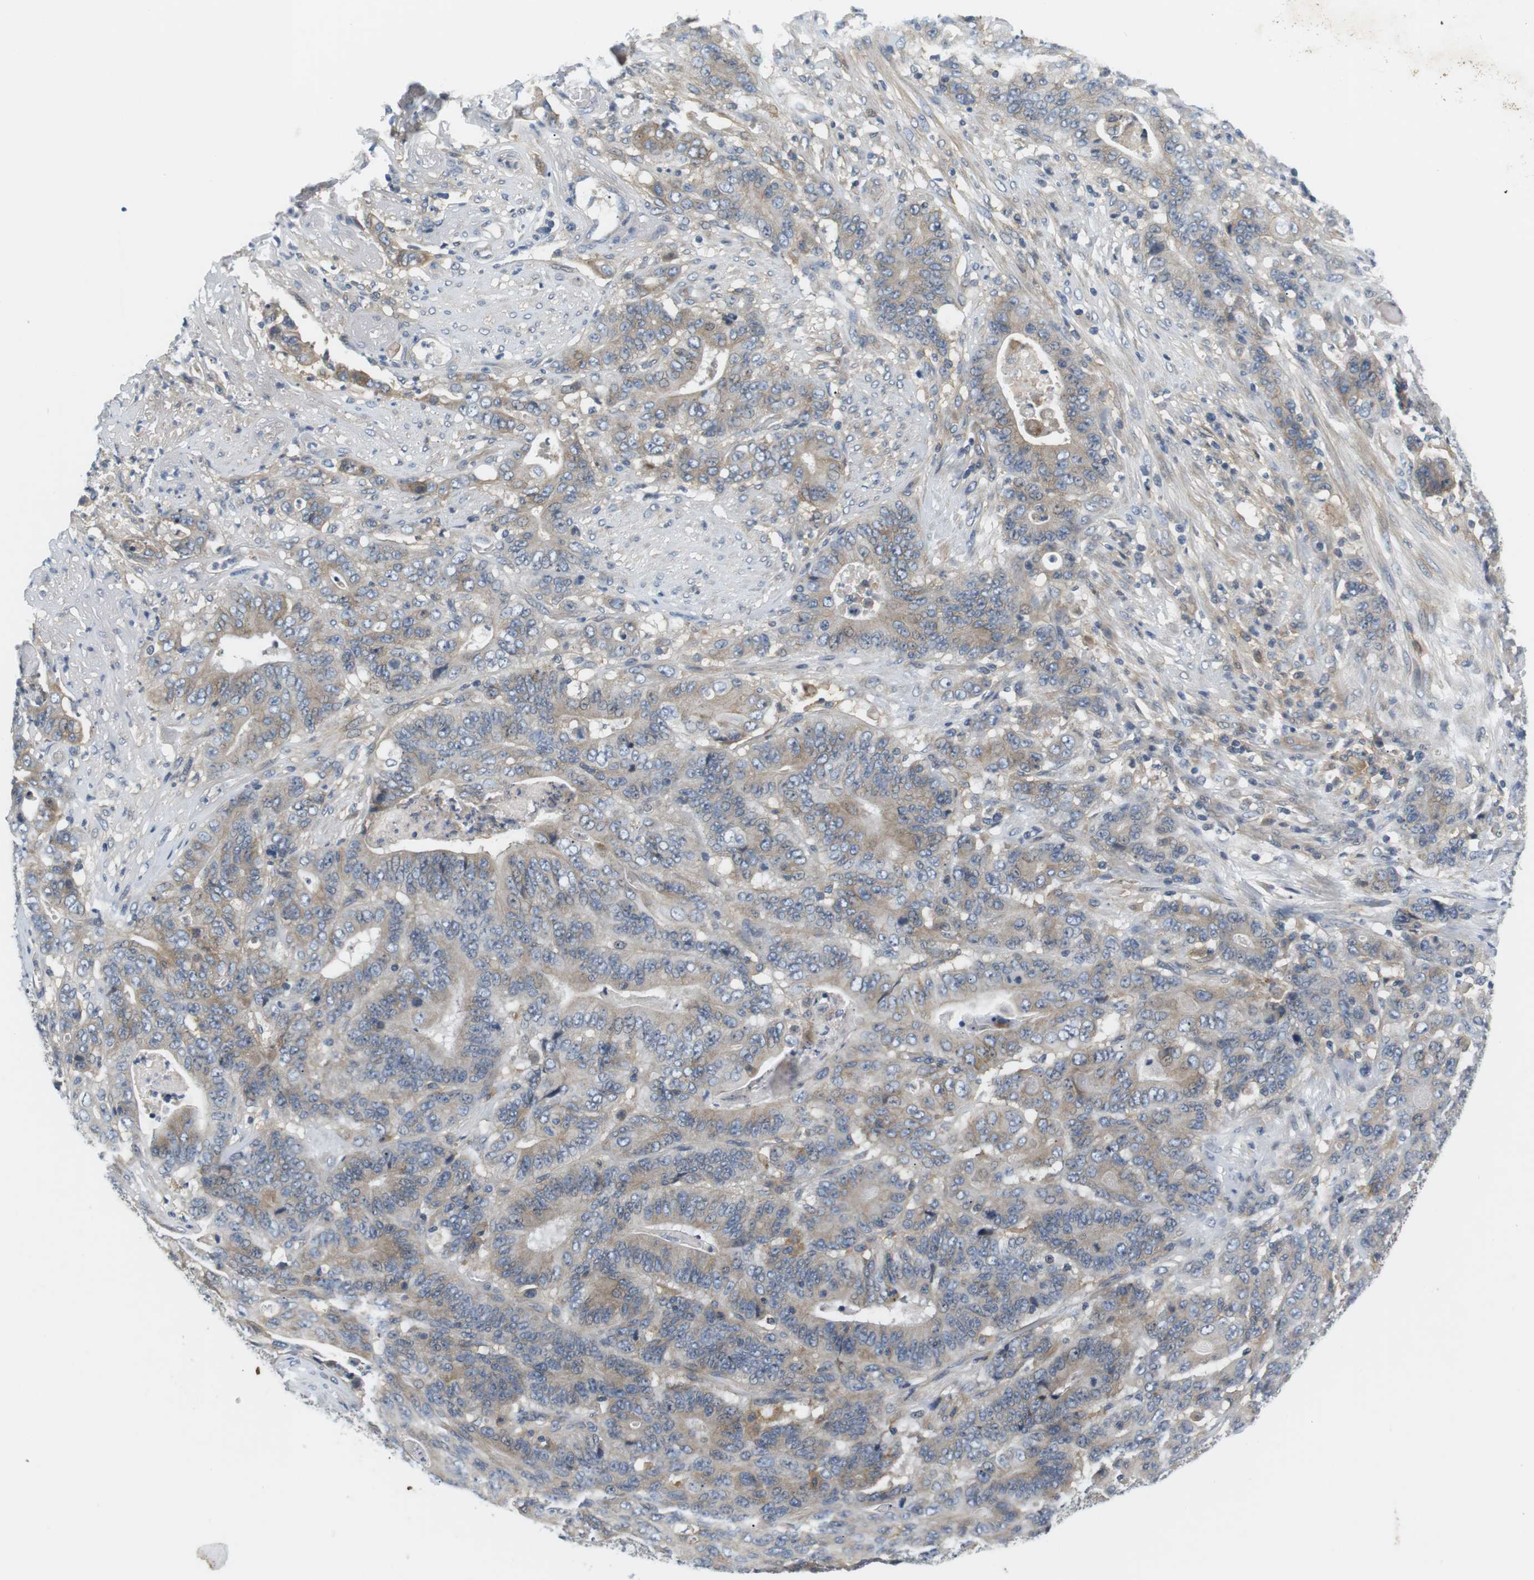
{"staining": {"intensity": "weak", "quantity": "25%-75%", "location": "cytoplasmic/membranous"}, "tissue": "stomach cancer", "cell_type": "Tumor cells", "image_type": "cancer", "snomed": [{"axis": "morphology", "description": "Adenocarcinoma, NOS"}, {"axis": "topography", "description": "Stomach"}], "caption": "Immunohistochemical staining of human adenocarcinoma (stomach) displays low levels of weak cytoplasmic/membranous expression in about 25%-75% of tumor cells. The protein is stained brown, and the nuclei are stained in blue (DAB (3,3'-diaminobenzidine) IHC with brightfield microscopy, high magnification).", "gene": "SLC30A1", "patient": {"sex": "female", "age": 73}}